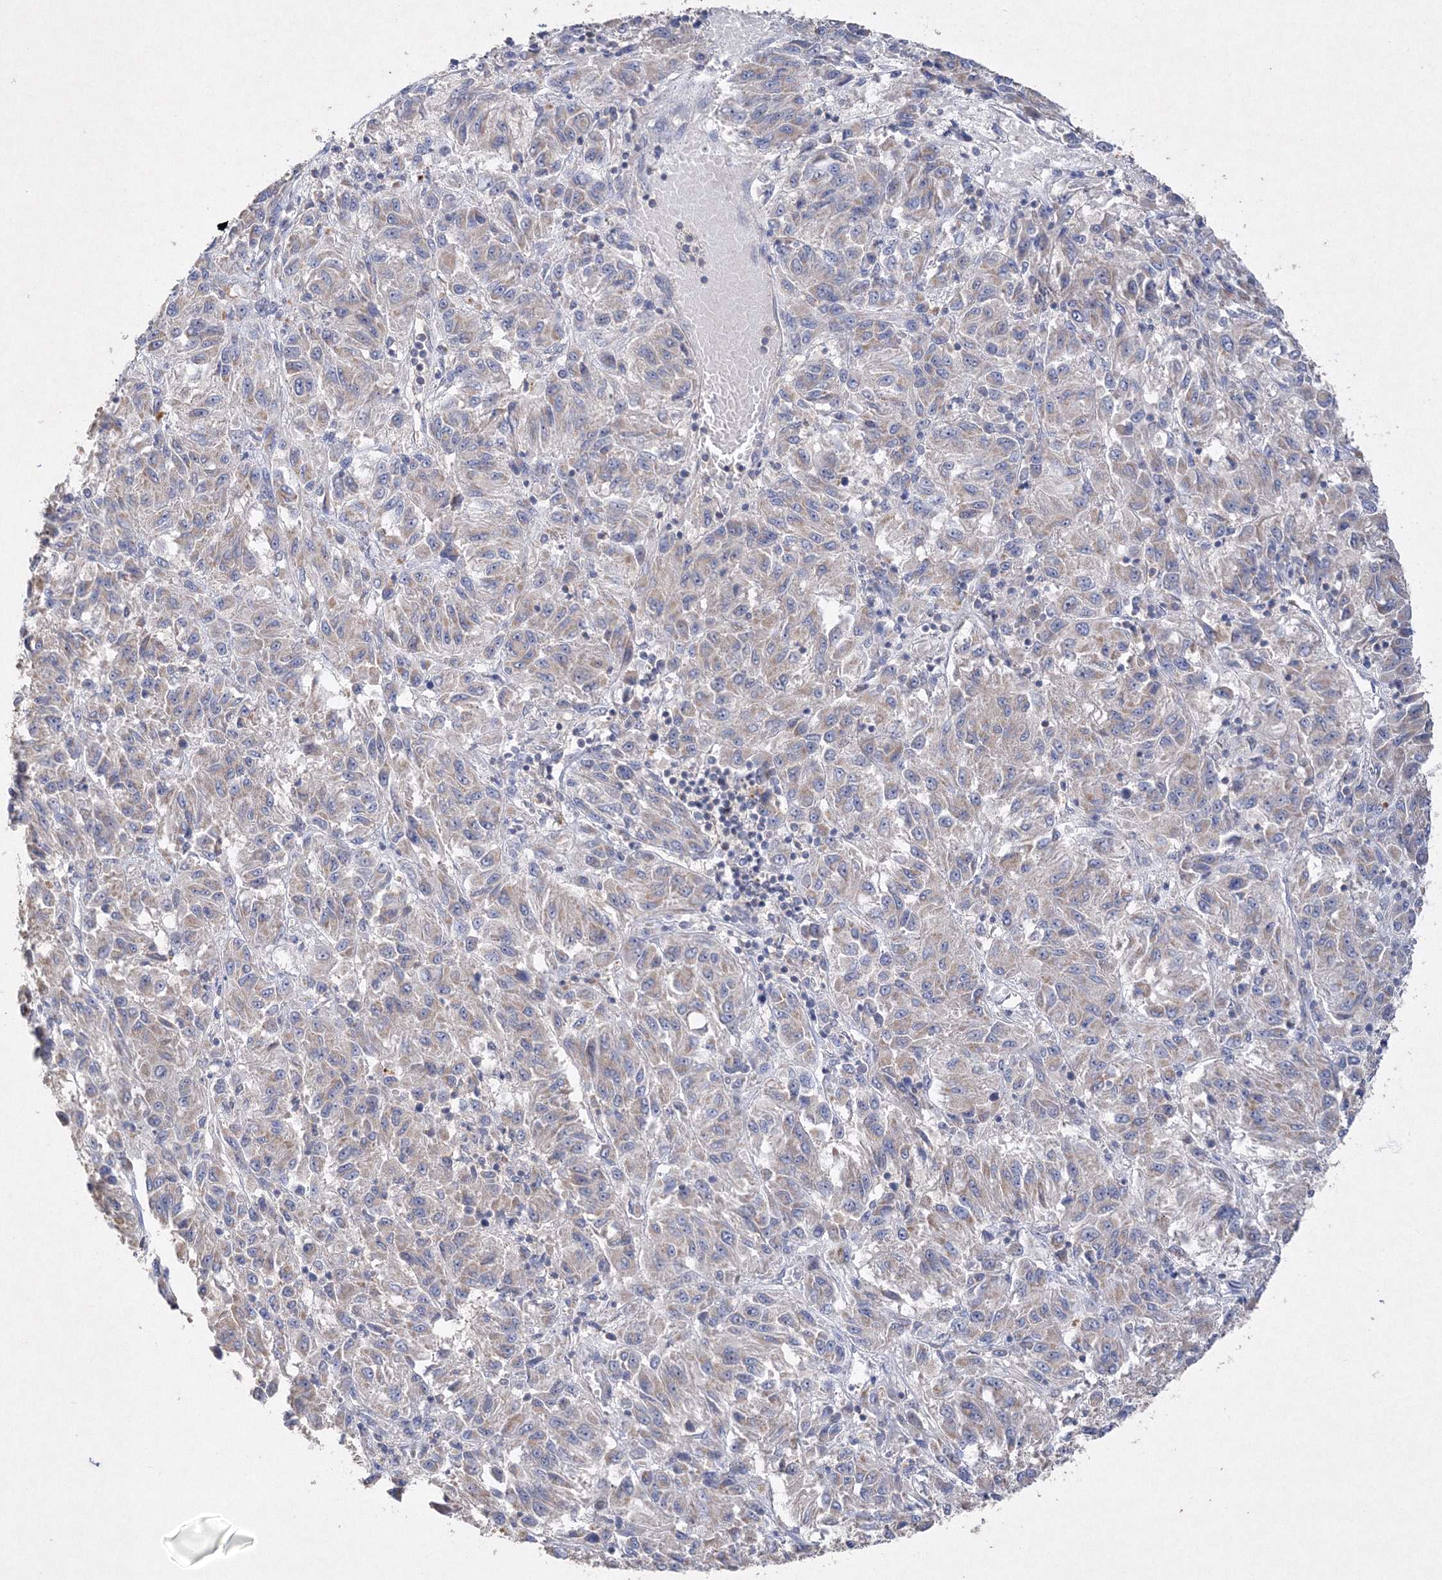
{"staining": {"intensity": "weak", "quantity": "<25%", "location": "cytoplasmic/membranous"}, "tissue": "melanoma", "cell_type": "Tumor cells", "image_type": "cancer", "snomed": [{"axis": "morphology", "description": "Malignant melanoma, Metastatic site"}, {"axis": "topography", "description": "Lung"}], "caption": "Photomicrograph shows no significant protein expression in tumor cells of melanoma.", "gene": "GLS", "patient": {"sex": "male", "age": 64}}